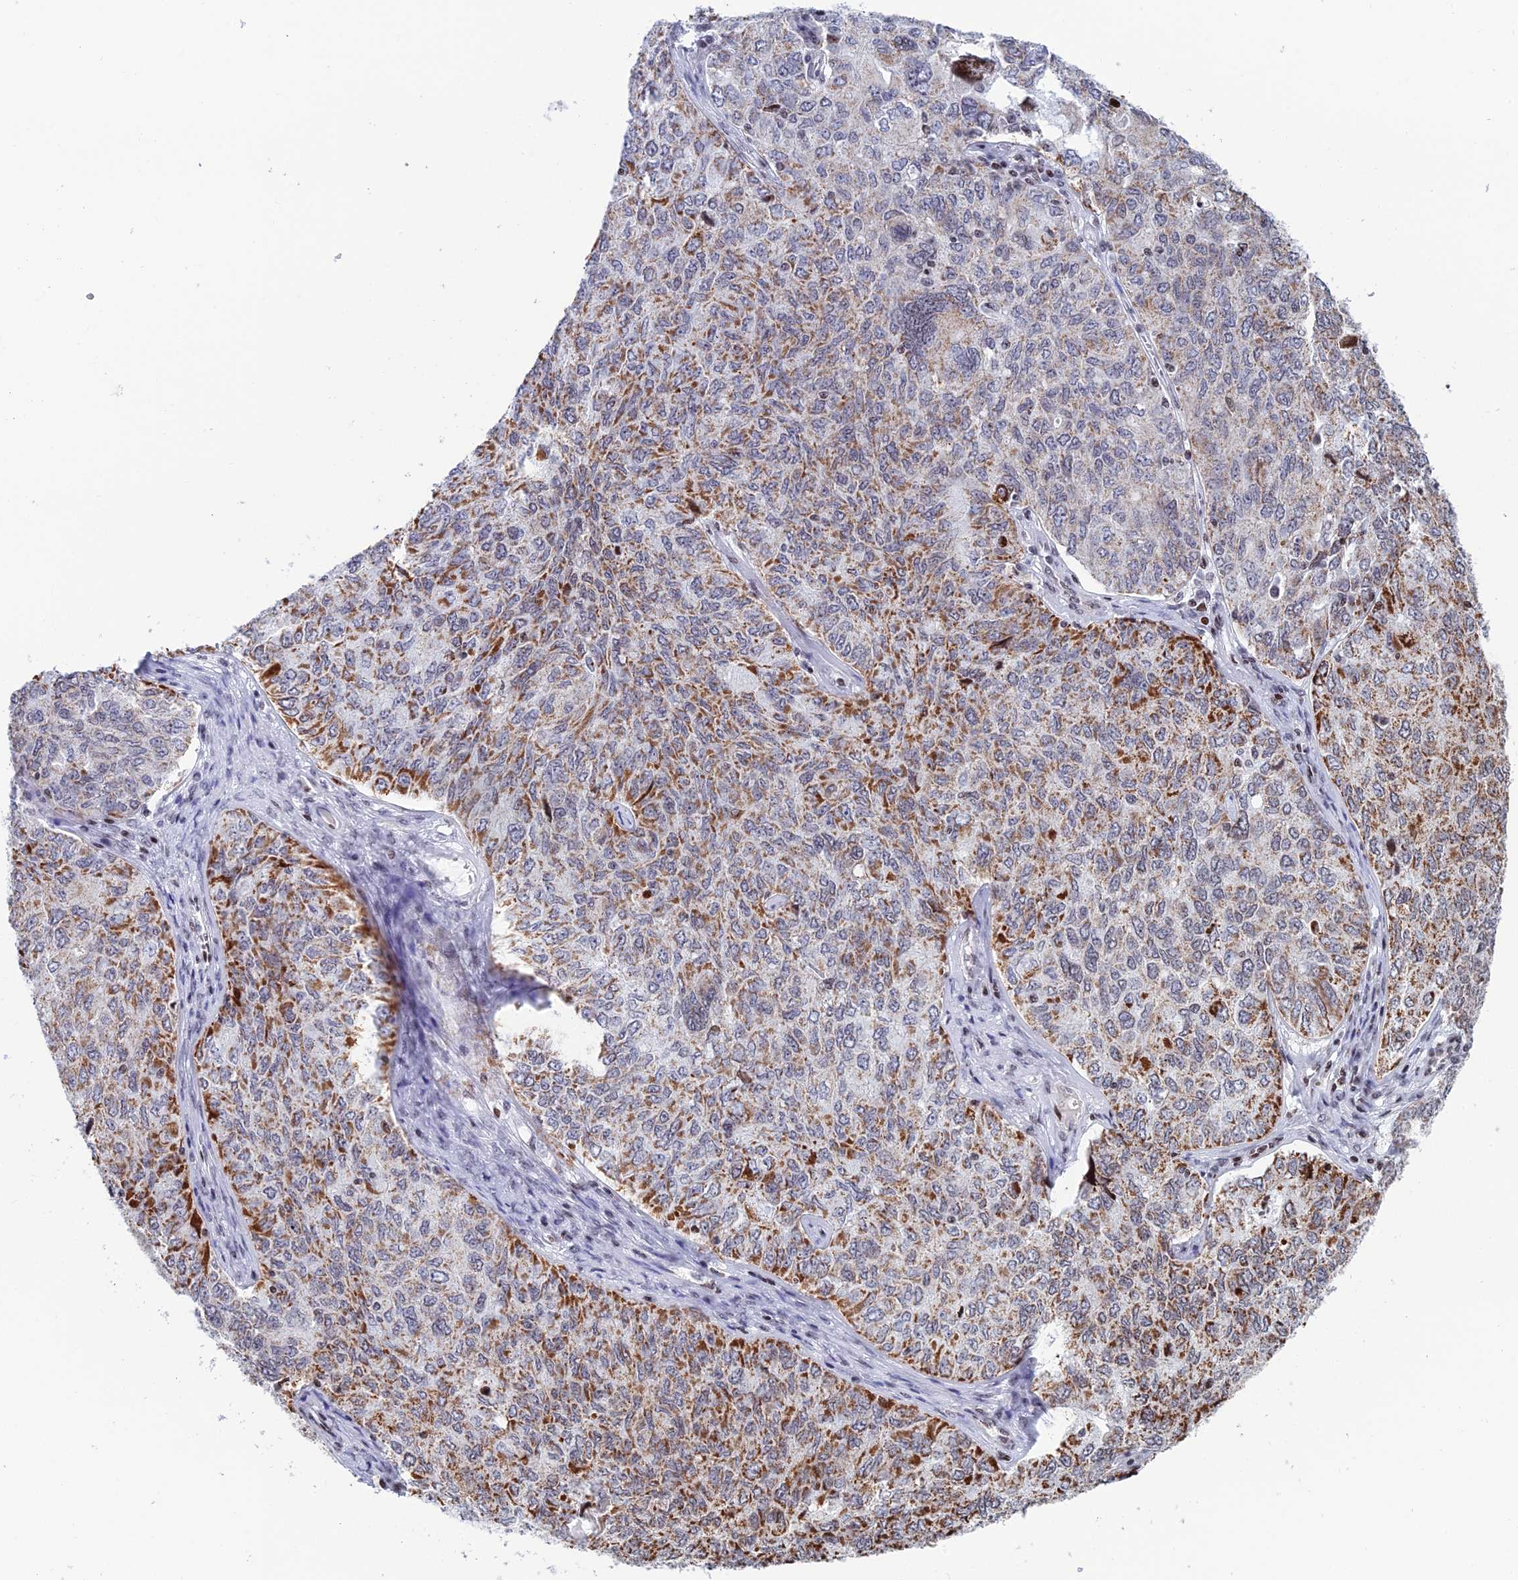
{"staining": {"intensity": "moderate", "quantity": ">75%", "location": "cytoplasmic/membranous"}, "tissue": "ovarian cancer", "cell_type": "Tumor cells", "image_type": "cancer", "snomed": [{"axis": "morphology", "description": "Carcinoma, endometroid"}, {"axis": "topography", "description": "Ovary"}], "caption": "Ovarian cancer tissue shows moderate cytoplasmic/membranous expression in about >75% of tumor cells, visualized by immunohistochemistry.", "gene": "AFF3", "patient": {"sex": "female", "age": 62}}